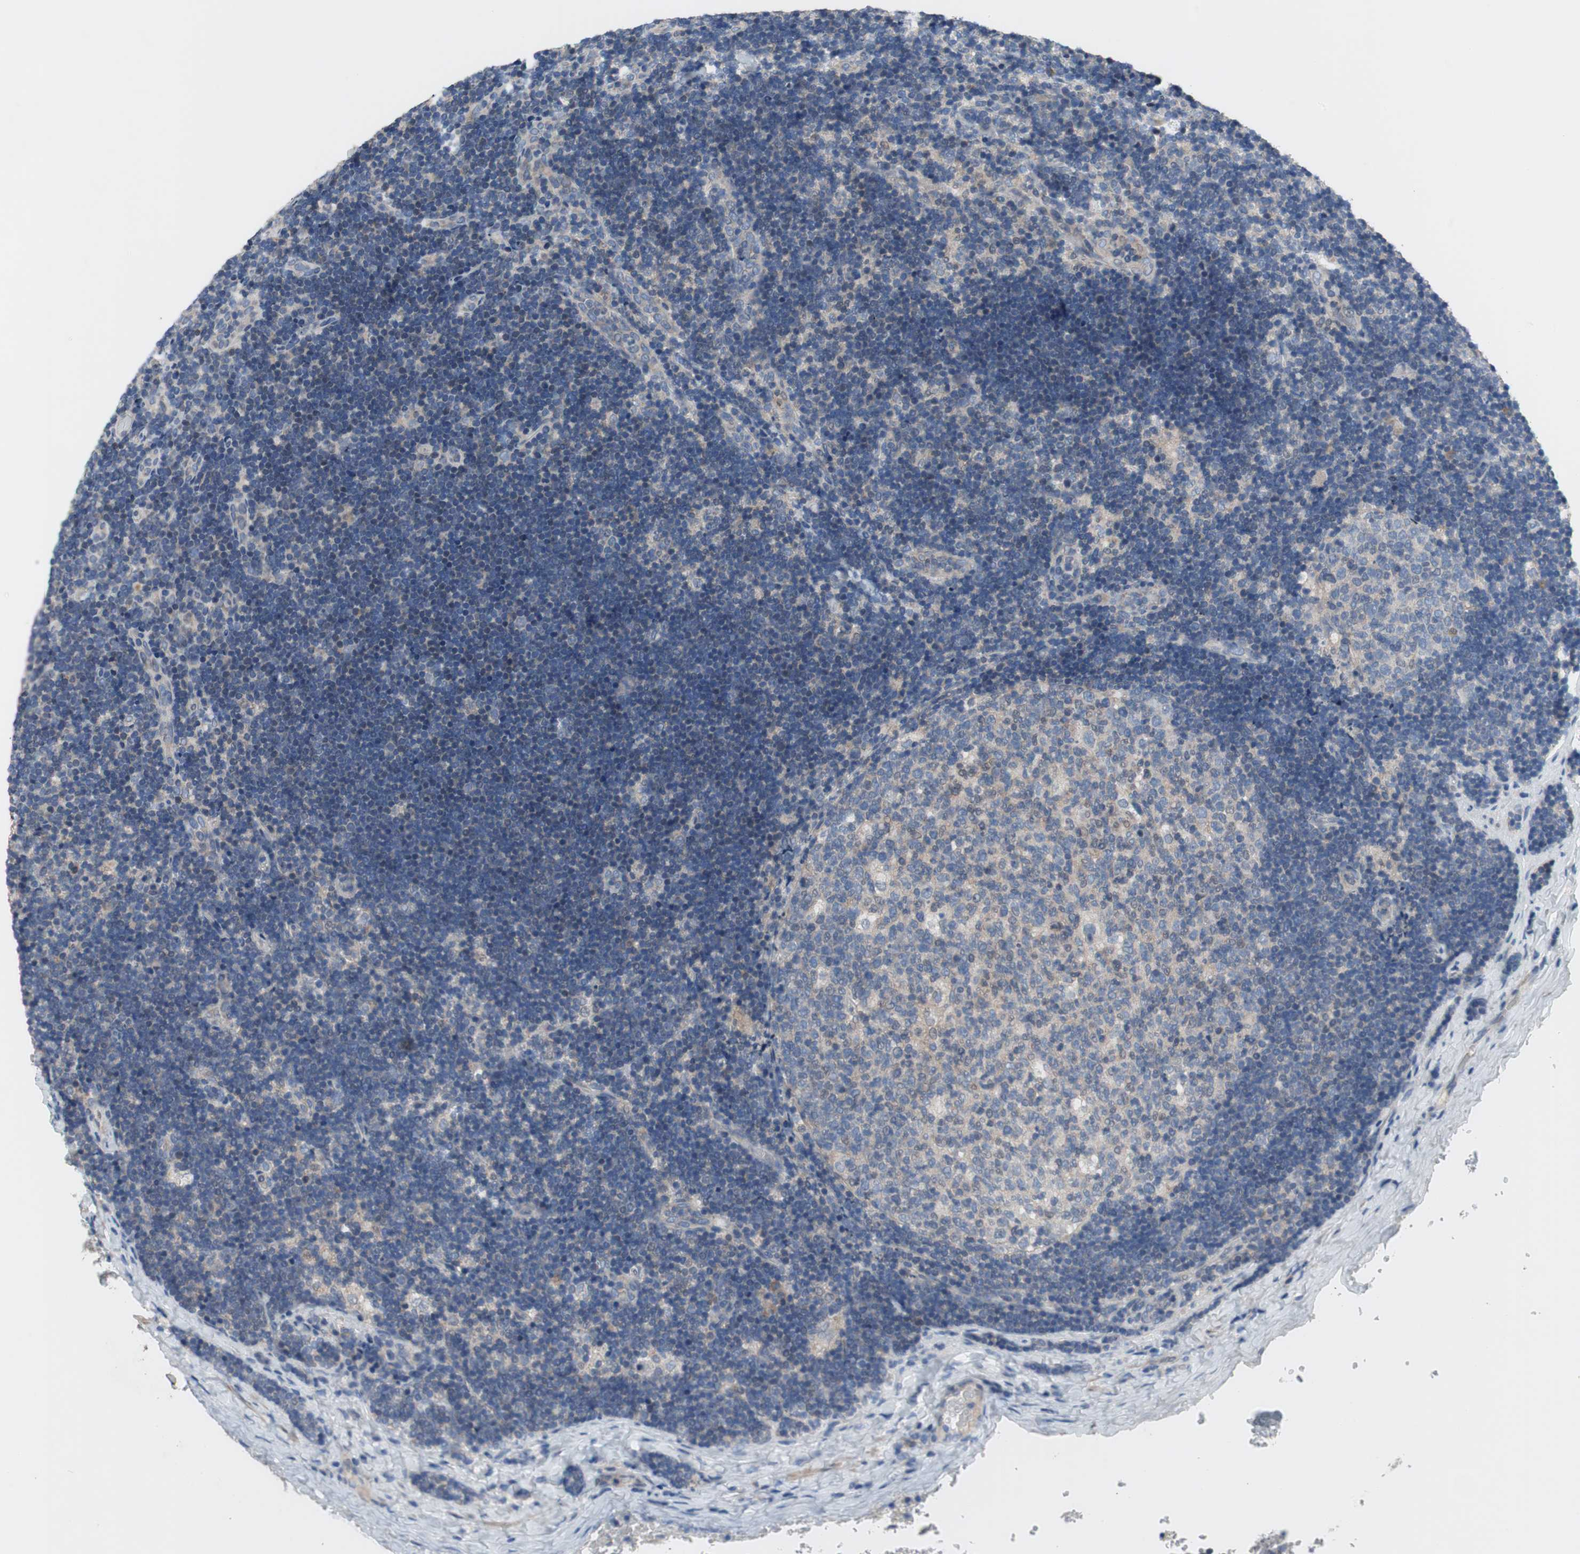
{"staining": {"intensity": "negative", "quantity": "none", "location": "none"}, "tissue": "lymph node", "cell_type": "Germinal center cells", "image_type": "normal", "snomed": [{"axis": "morphology", "description": "Normal tissue, NOS"}, {"axis": "topography", "description": "Lymph node"}], "caption": "Germinal center cells are negative for protein expression in benign human lymph node. (Immunohistochemistry, brightfield microscopy, high magnification).", "gene": "TACR3", "patient": {"sex": "female", "age": 14}}